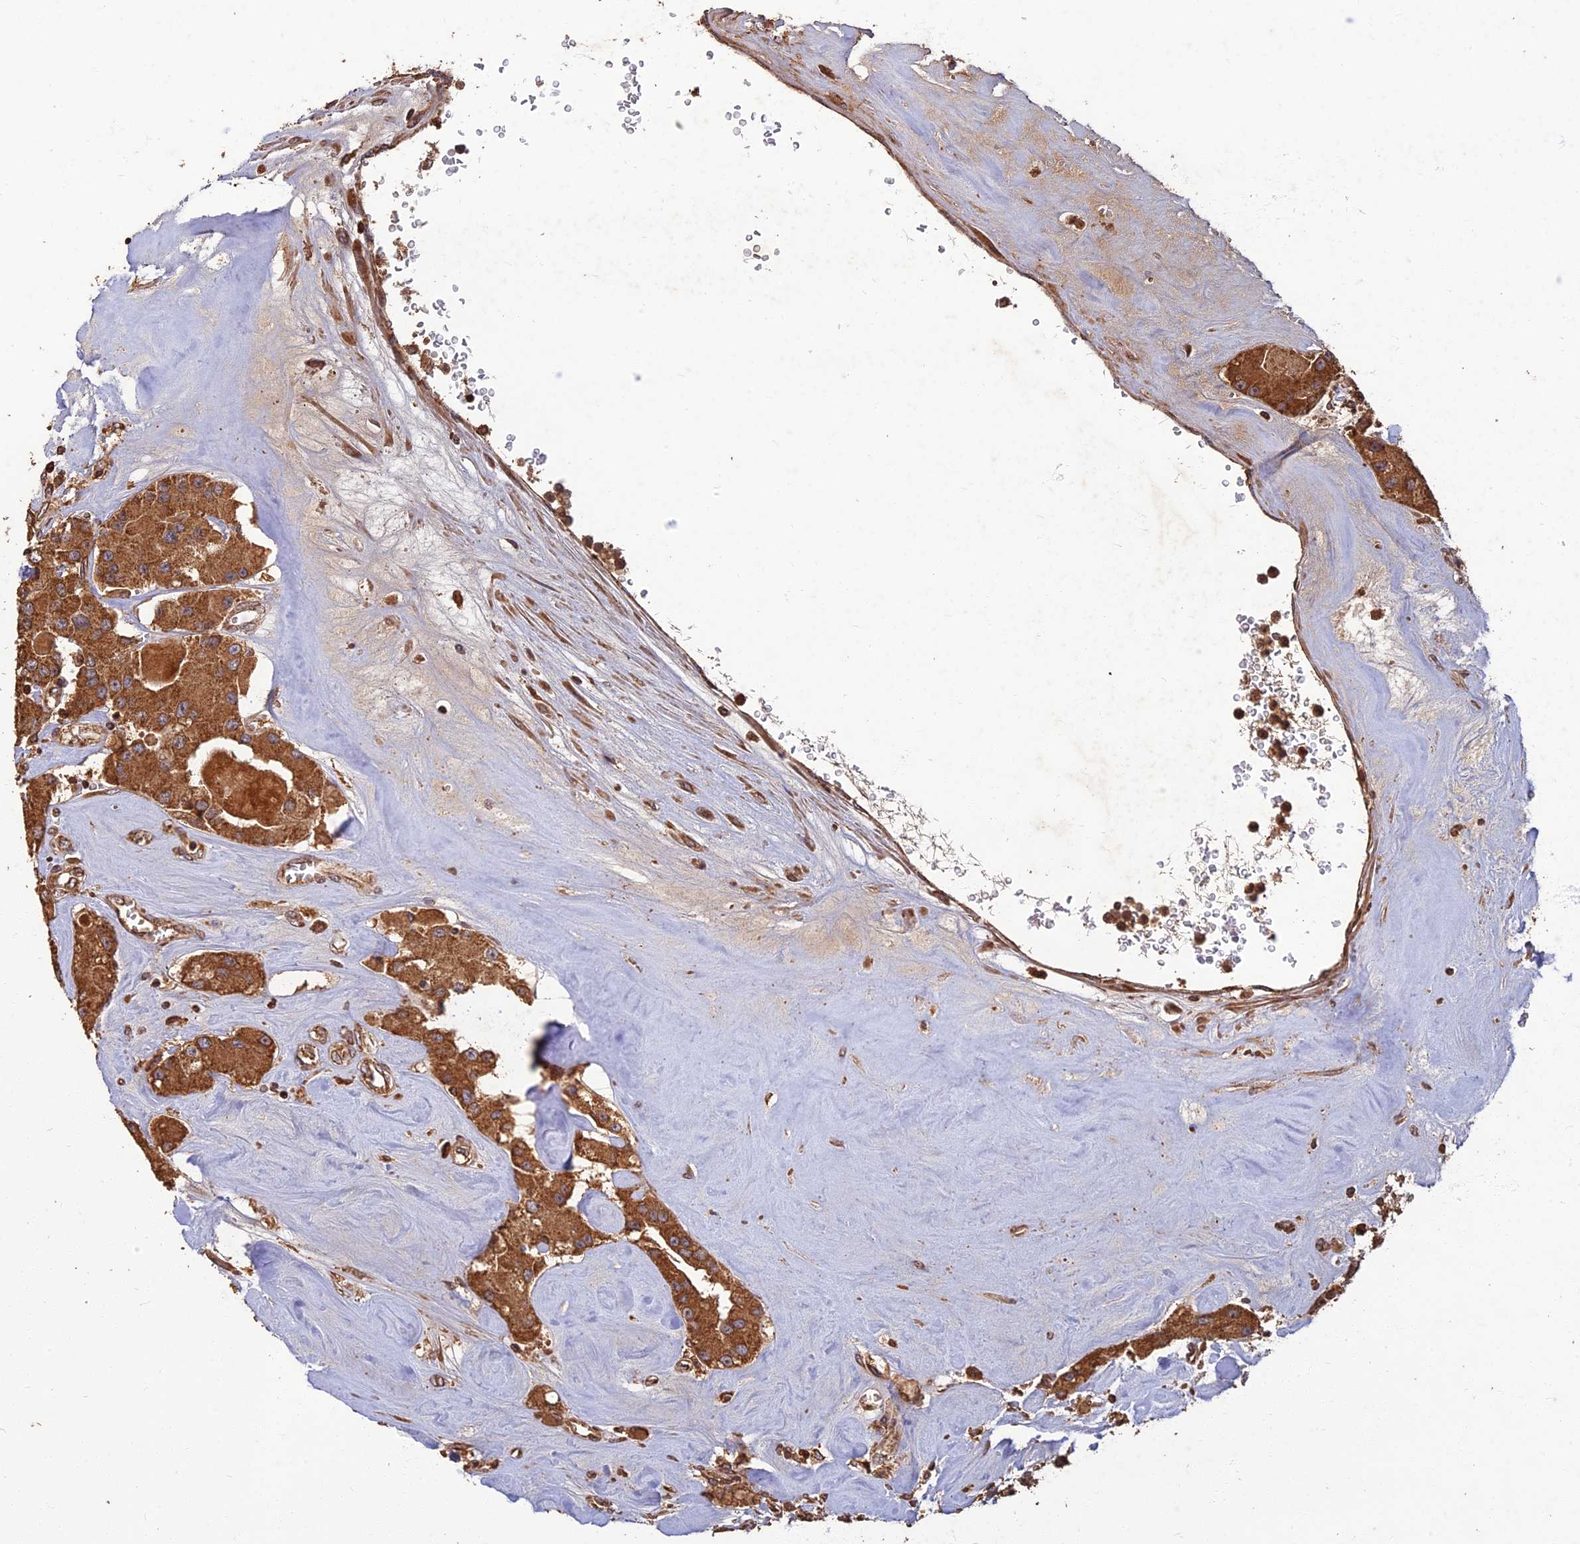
{"staining": {"intensity": "strong", "quantity": ">75%", "location": "cytoplasmic/membranous"}, "tissue": "carcinoid", "cell_type": "Tumor cells", "image_type": "cancer", "snomed": [{"axis": "morphology", "description": "Carcinoid, malignant, NOS"}, {"axis": "topography", "description": "Pancreas"}], "caption": "Carcinoid (malignant) stained for a protein (brown) displays strong cytoplasmic/membranous positive staining in approximately >75% of tumor cells.", "gene": "CORO1C", "patient": {"sex": "male", "age": 41}}